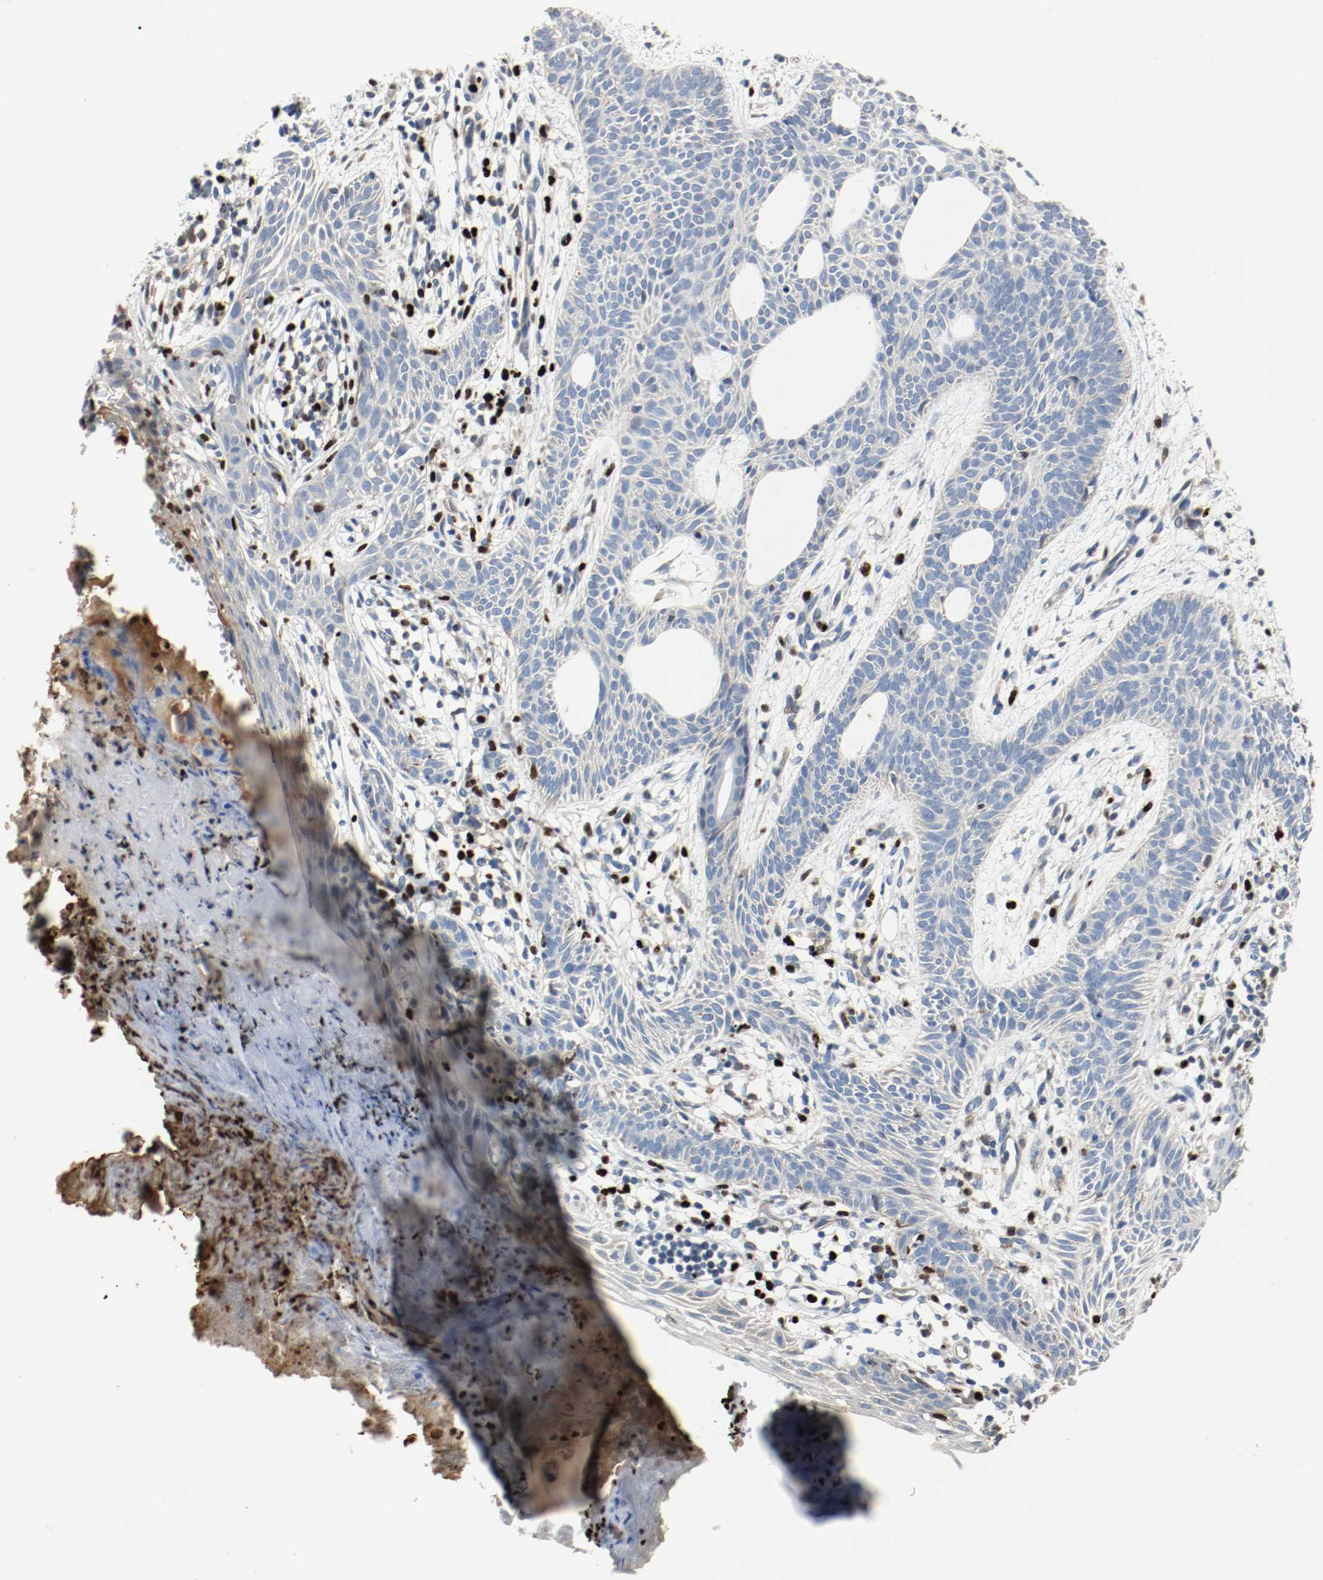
{"staining": {"intensity": "negative", "quantity": "none", "location": "none"}, "tissue": "skin cancer", "cell_type": "Tumor cells", "image_type": "cancer", "snomed": [{"axis": "morphology", "description": "Normal tissue, NOS"}, {"axis": "morphology", "description": "Basal cell carcinoma"}, {"axis": "topography", "description": "Skin"}], "caption": "This is a image of IHC staining of skin basal cell carcinoma, which shows no expression in tumor cells. (Stains: DAB (3,3'-diaminobenzidine) immunohistochemistry with hematoxylin counter stain, Microscopy: brightfield microscopy at high magnification).", "gene": "BLK", "patient": {"sex": "female", "age": 69}}